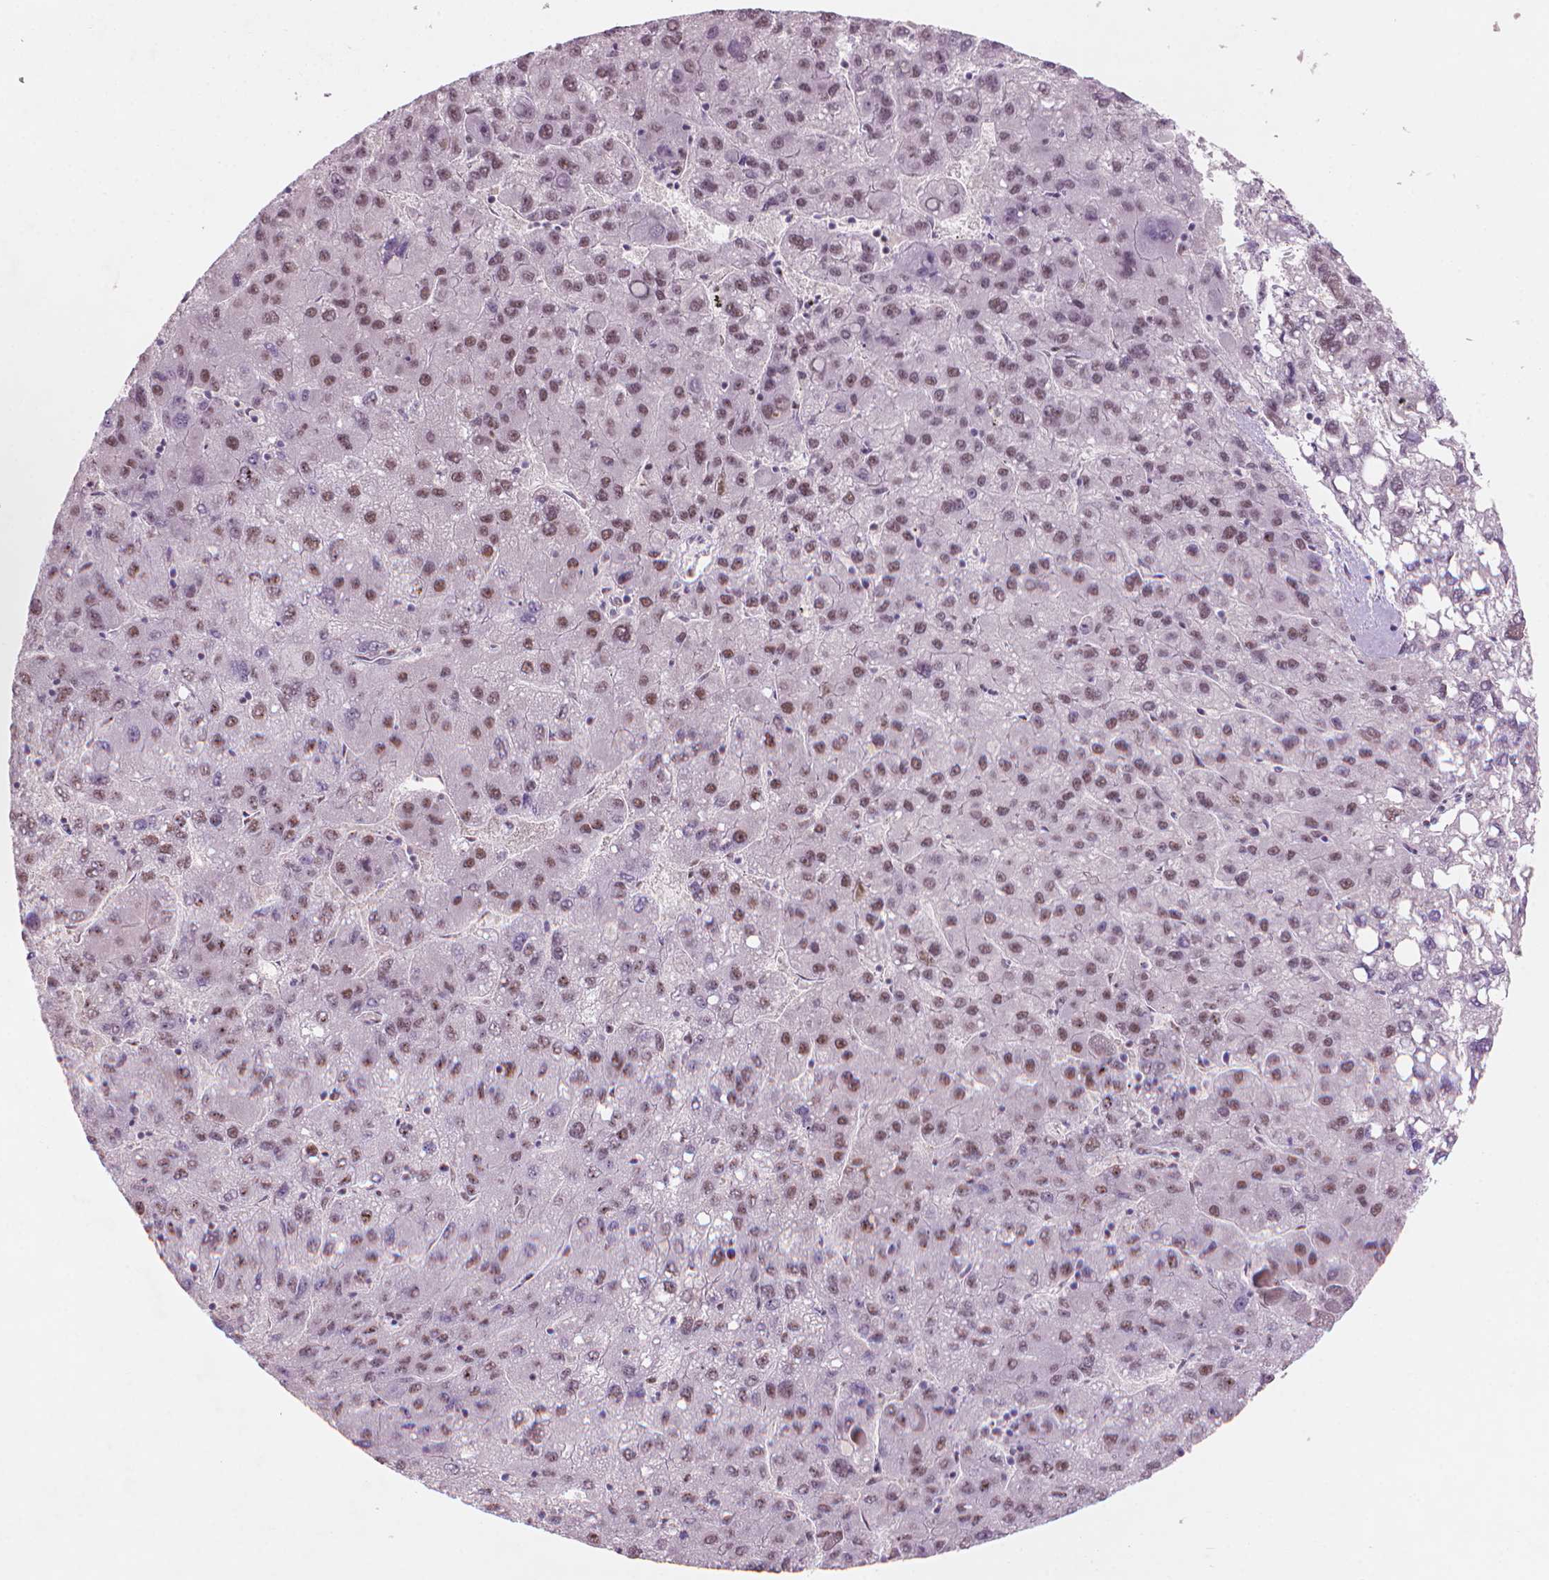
{"staining": {"intensity": "moderate", "quantity": "25%-75%", "location": "nuclear"}, "tissue": "liver cancer", "cell_type": "Tumor cells", "image_type": "cancer", "snomed": [{"axis": "morphology", "description": "Carcinoma, Hepatocellular, NOS"}, {"axis": "topography", "description": "Liver"}], "caption": "Hepatocellular carcinoma (liver) stained with a protein marker reveals moderate staining in tumor cells.", "gene": "HES7", "patient": {"sex": "female", "age": 82}}